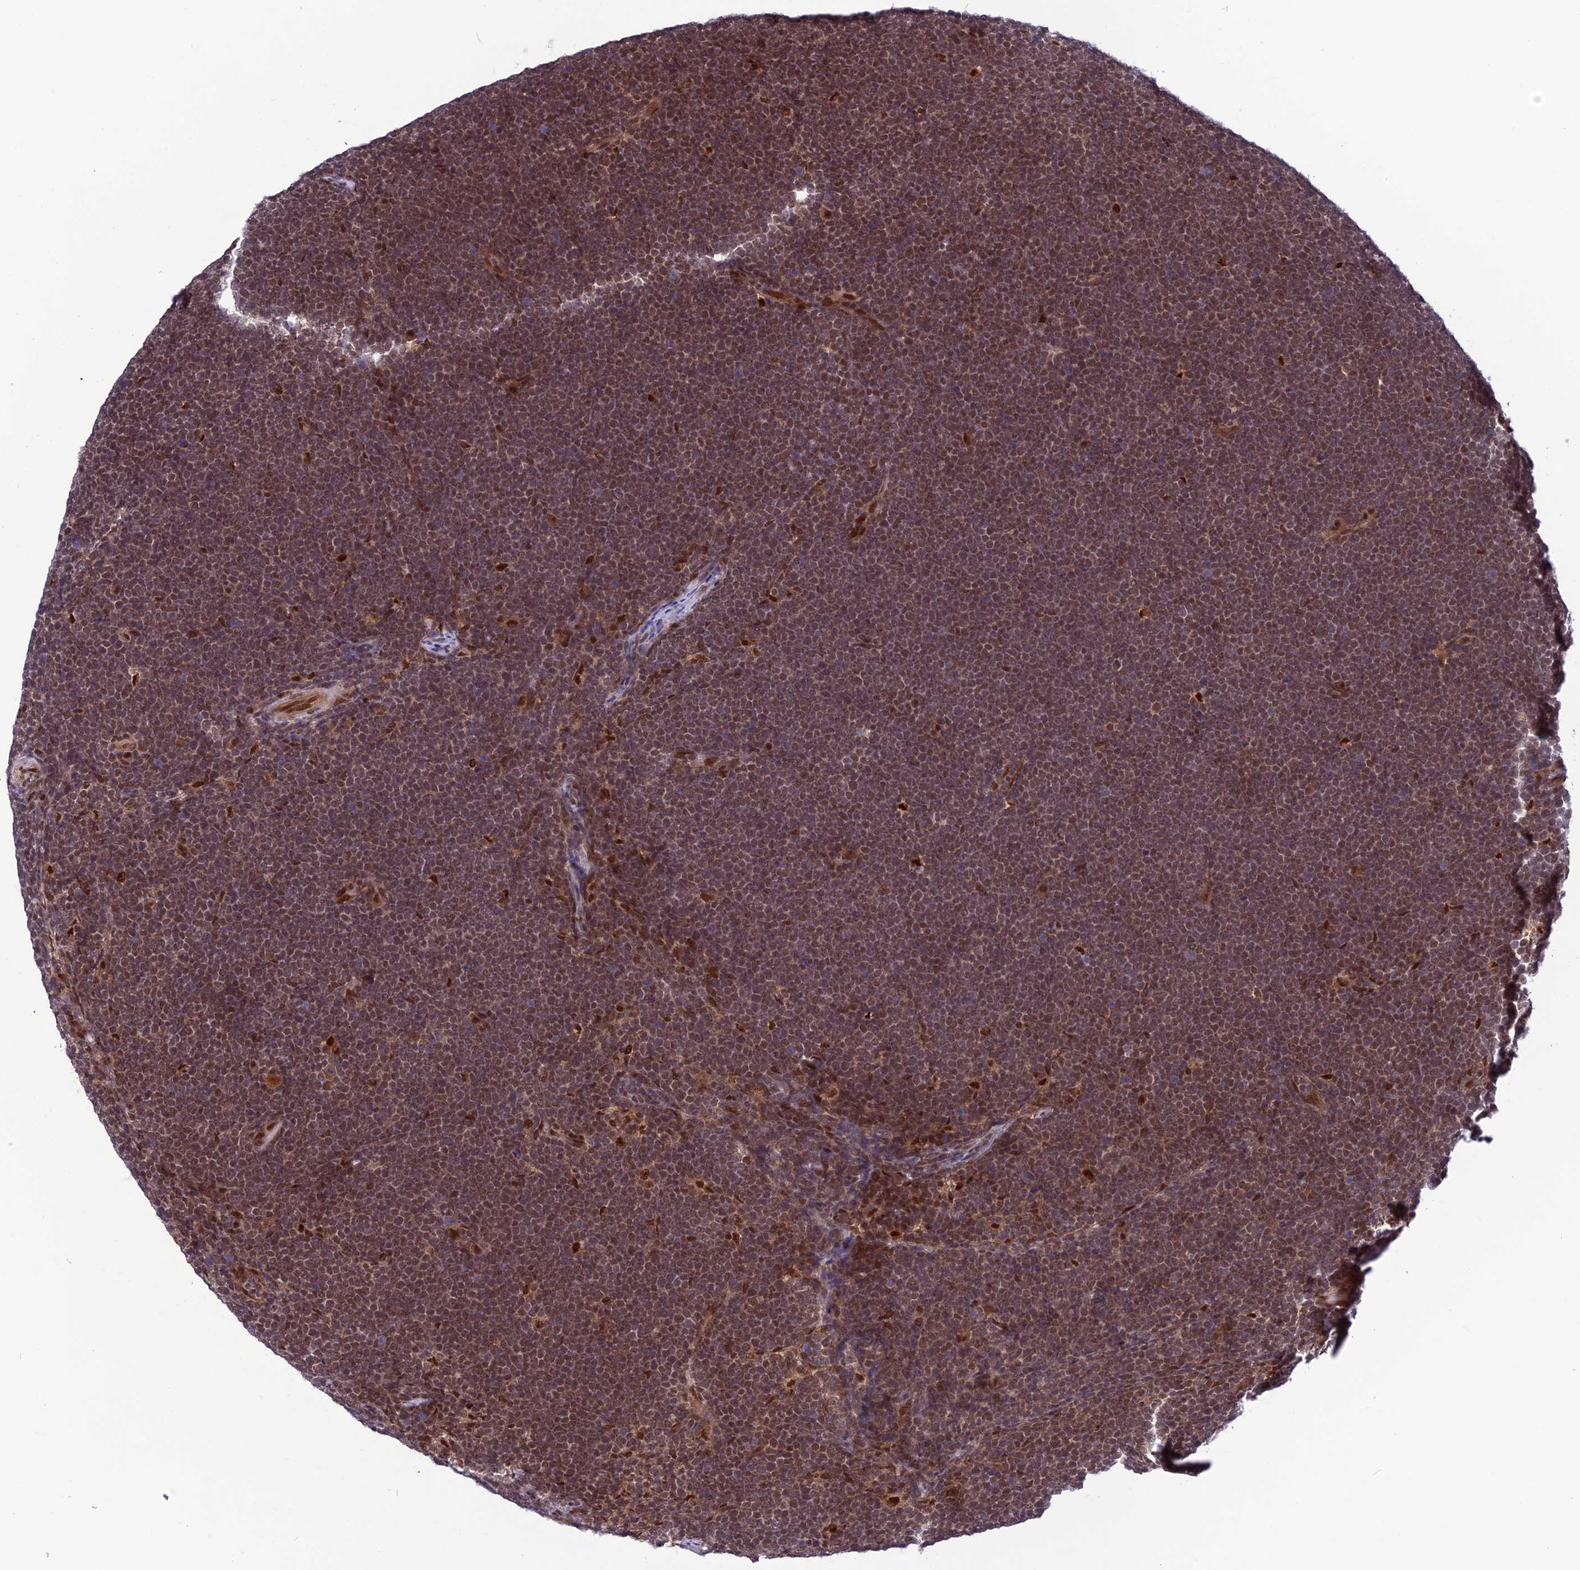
{"staining": {"intensity": "moderate", "quantity": ">75%", "location": "nuclear"}, "tissue": "lymphoma", "cell_type": "Tumor cells", "image_type": "cancer", "snomed": [{"axis": "morphology", "description": "Malignant lymphoma, non-Hodgkin's type, High grade"}, {"axis": "topography", "description": "Lymph node"}], "caption": "Protein expression analysis of human lymphoma reveals moderate nuclear expression in about >75% of tumor cells. Using DAB (brown) and hematoxylin (blue) stains, captured at high magnification using brightfield microscopy.", "gene": "RTRAF", "patient": {"sex": "male", "age": 13}}